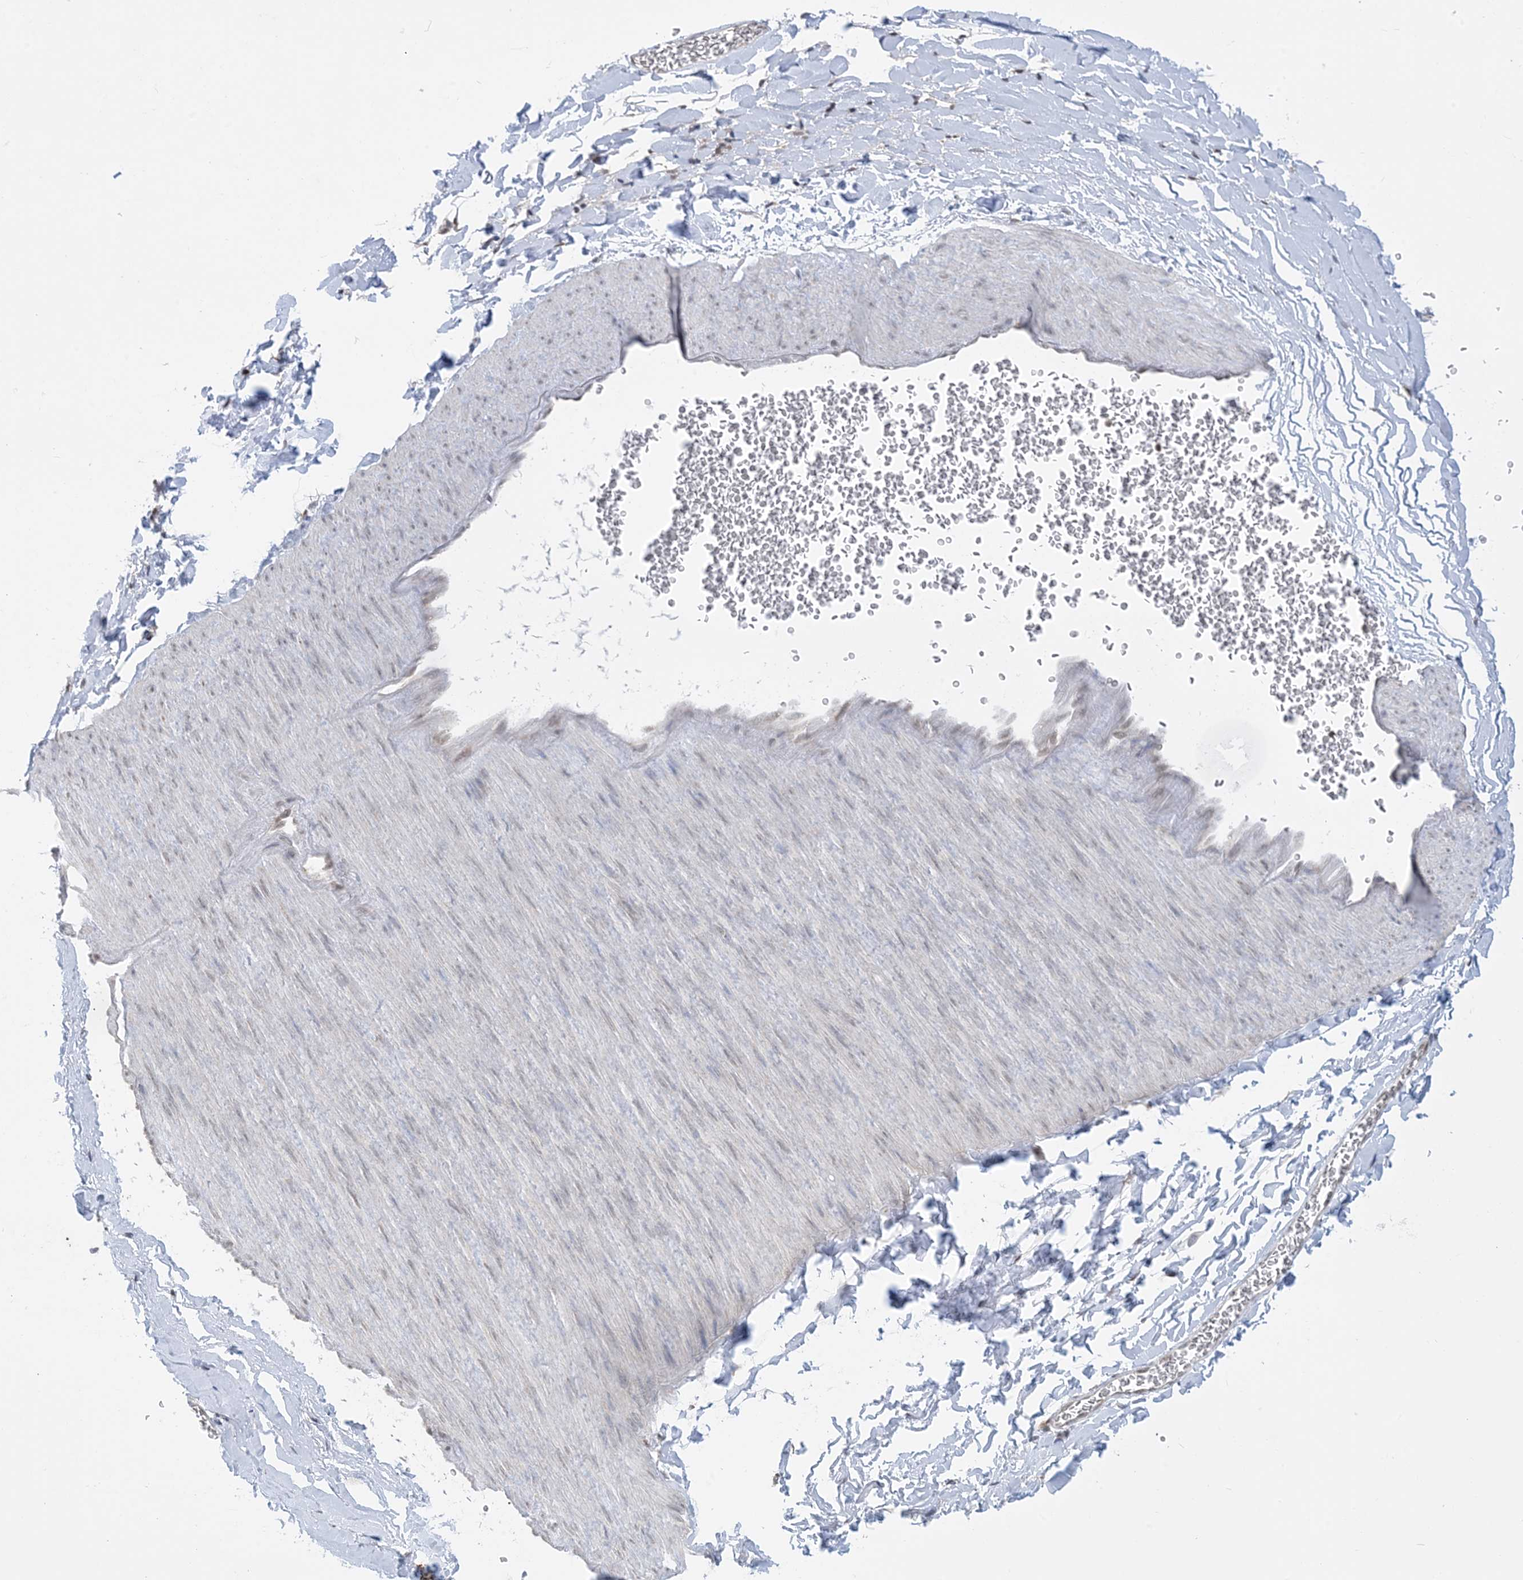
{"staining": {"intensity": "negative", "quantity": "none", "location": "none"}, "tissue": "adipose tissue", "cell_type": "Adipocytes", "image_type": "normal", "snomed": [{"axis": "morphology", "description": "Normal tissue, NOS"}, {"axis": "topography", "description": "Gallbladder"}, {"axis": "topography", "description": "Peripheral nerve tissue"}], "caption": "High magnification brightfield microscopy of unremarkable adipose tissue stained with DAB (brown) and counterstained with hematoxylin (blue): adipocytes show no significant positivity. (Brightfield microscopy of DAB (3,3'-diaminobenzidine) immunohistochemistry (IHC) at high magnification).", "gene": "CASP4", "patient": {"sex": "male", "age": 38}}